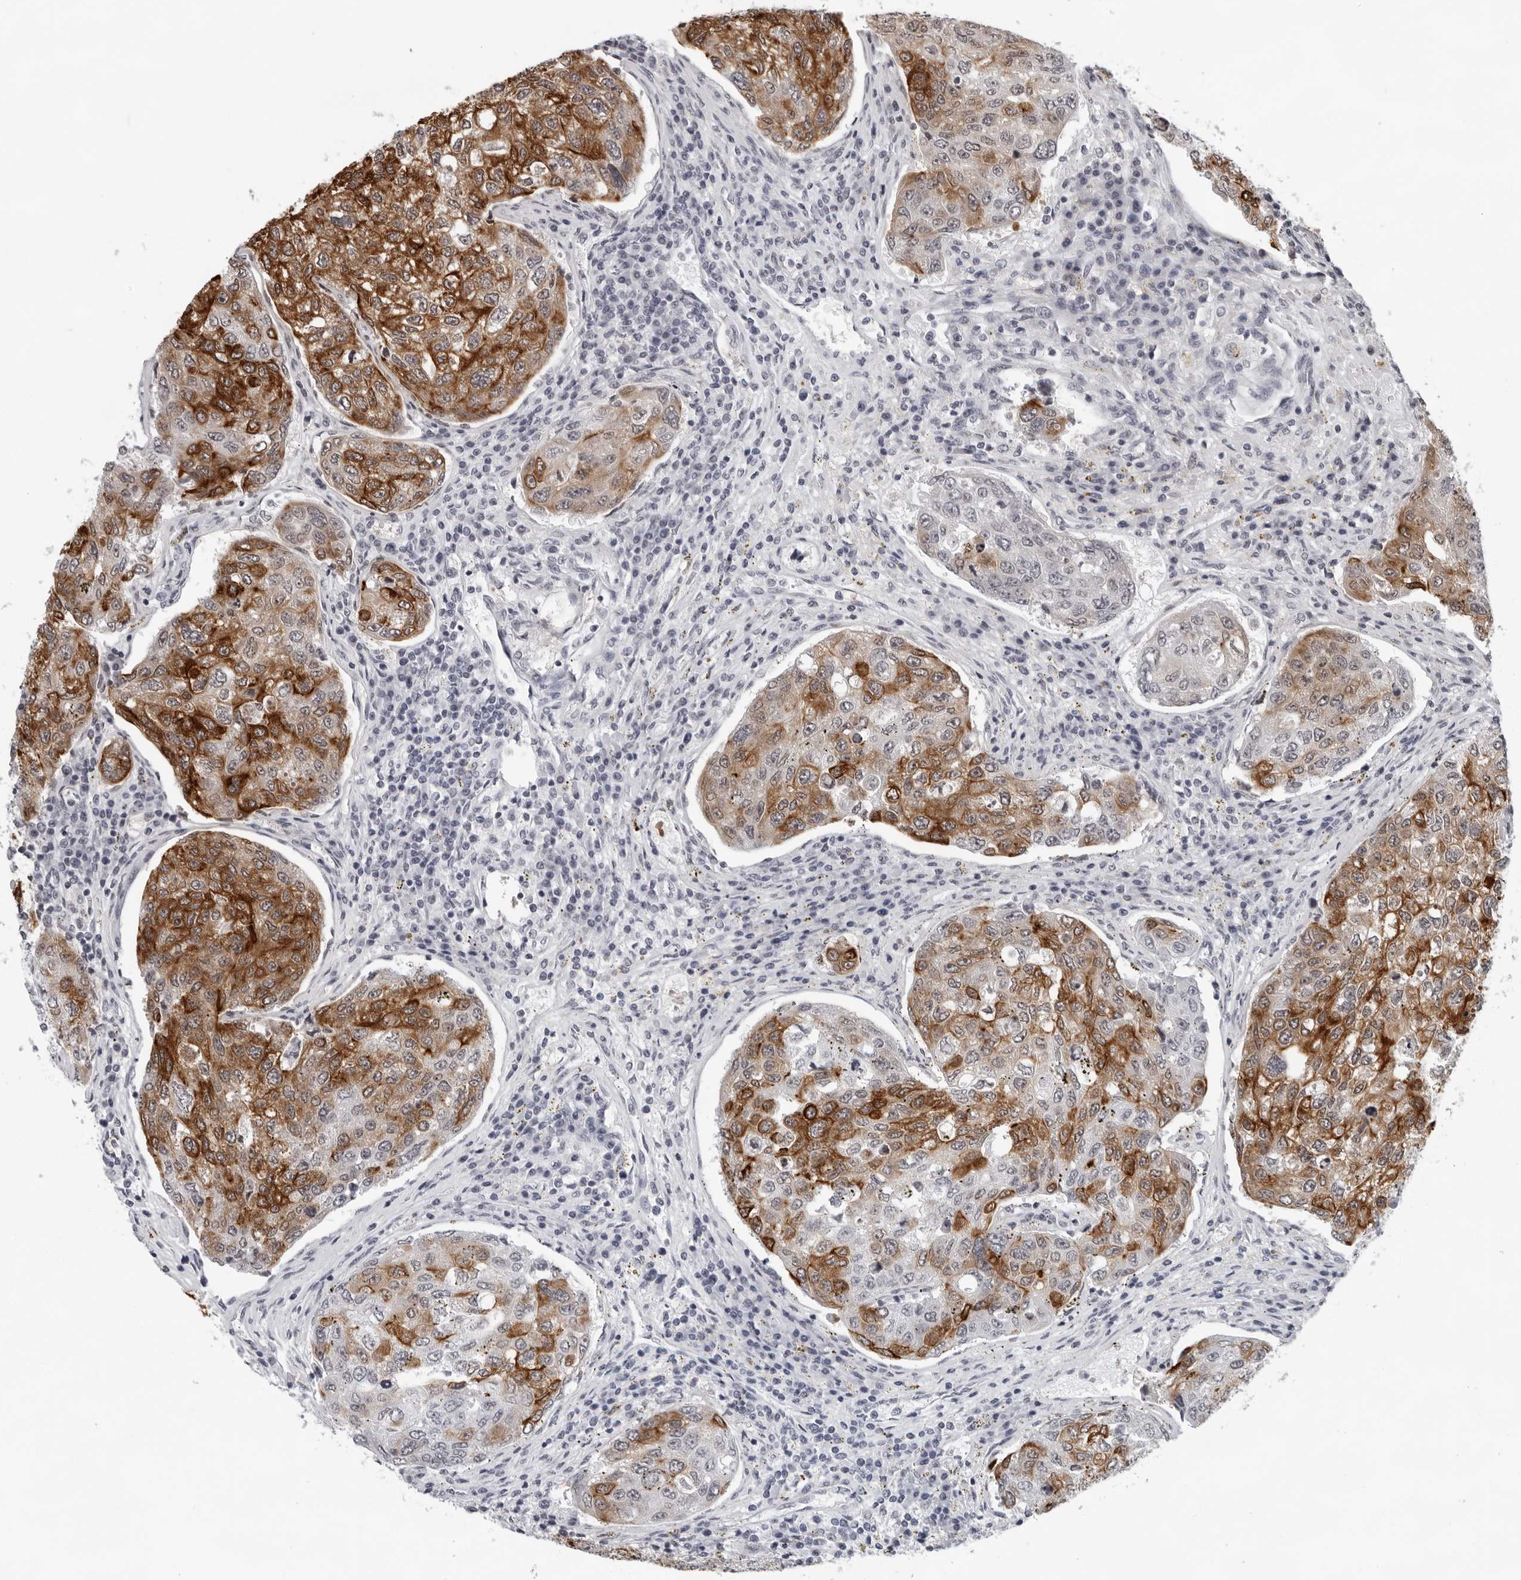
{"staining": {"intensity": "strong", "quantity": ">75%", "location": "cytoplasmic/membranous"}, "tissue": "urothelial cancer", "cell_type": "Tumor cells", "image_type": "cancer", "snomed": [{"axis": "morphology", "description": "Urothelial carcinoma, High grade"}, {"axis": "topography", "description": "Lymph node"}, {"axis": "topography", "description": "Urinary bladder"}], "caption": "Immunohistochemical staining of urothelial cancer reveals strong cytoplasmic/membranous protein expression in about >75% of tumor cells. (Brightfield microscopy of DAB IHC at high magnification).", "gene": "CCDC28B", "patient": {"sex": "male", "age": 51}}